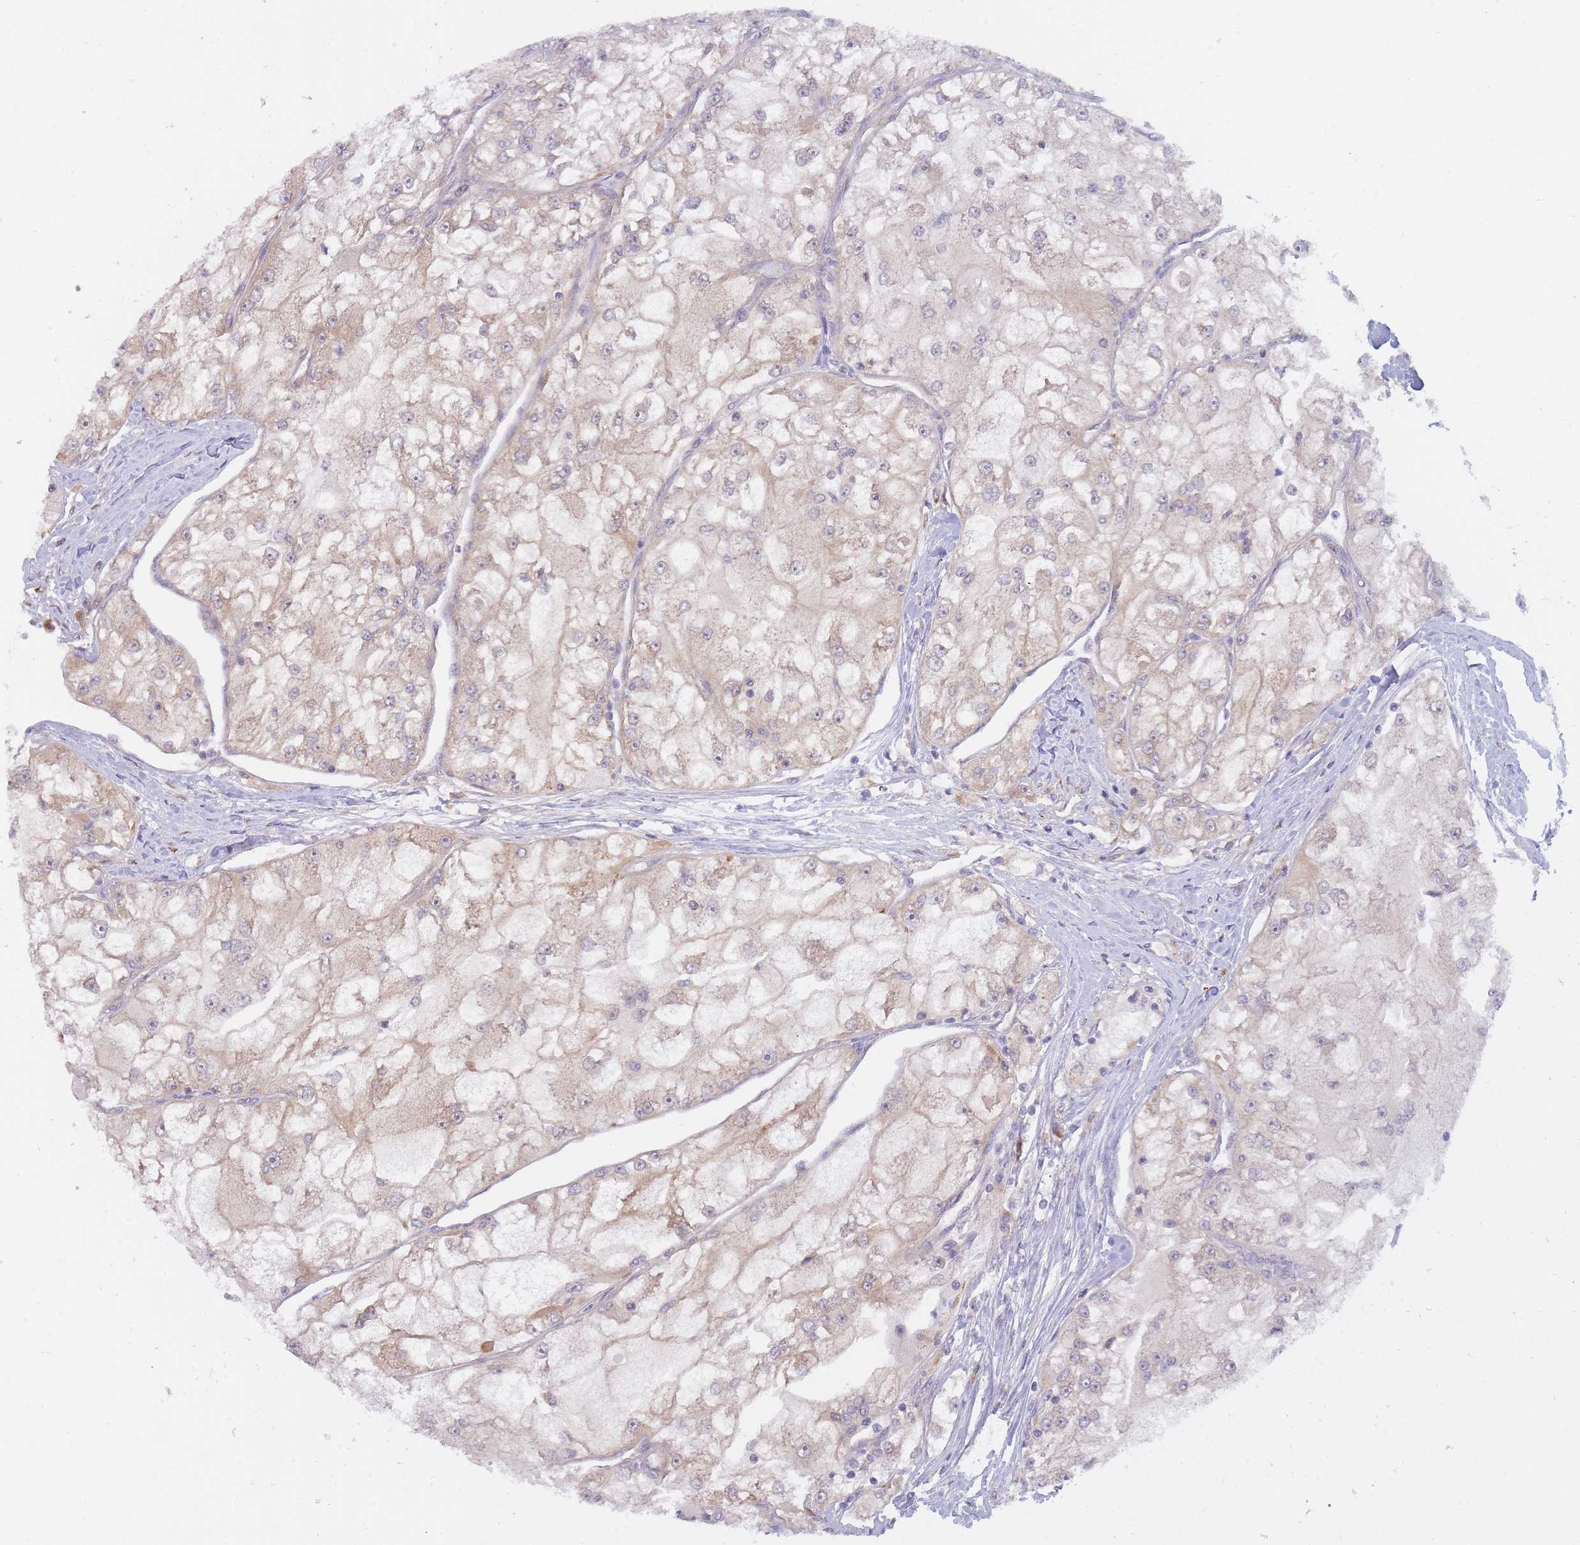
{"staining": {"intensity": "negative", "quantity": "none", "location": "none"}, "tissue": "renal cancer", "cell_type": "Tumor cells", "image_type": "cancer", "snomed": [{"axis": "morphology", "description": "Adenocarcinoma, NOS"}, {"axis": "topography", "description": "Kidney"}], "caption": "An image of human renal cancer (adenocarcinoma) is negative for staining in tumor cells.", "gene": "NSFL1C", "patient": {"sex": "female", "age": 72}}